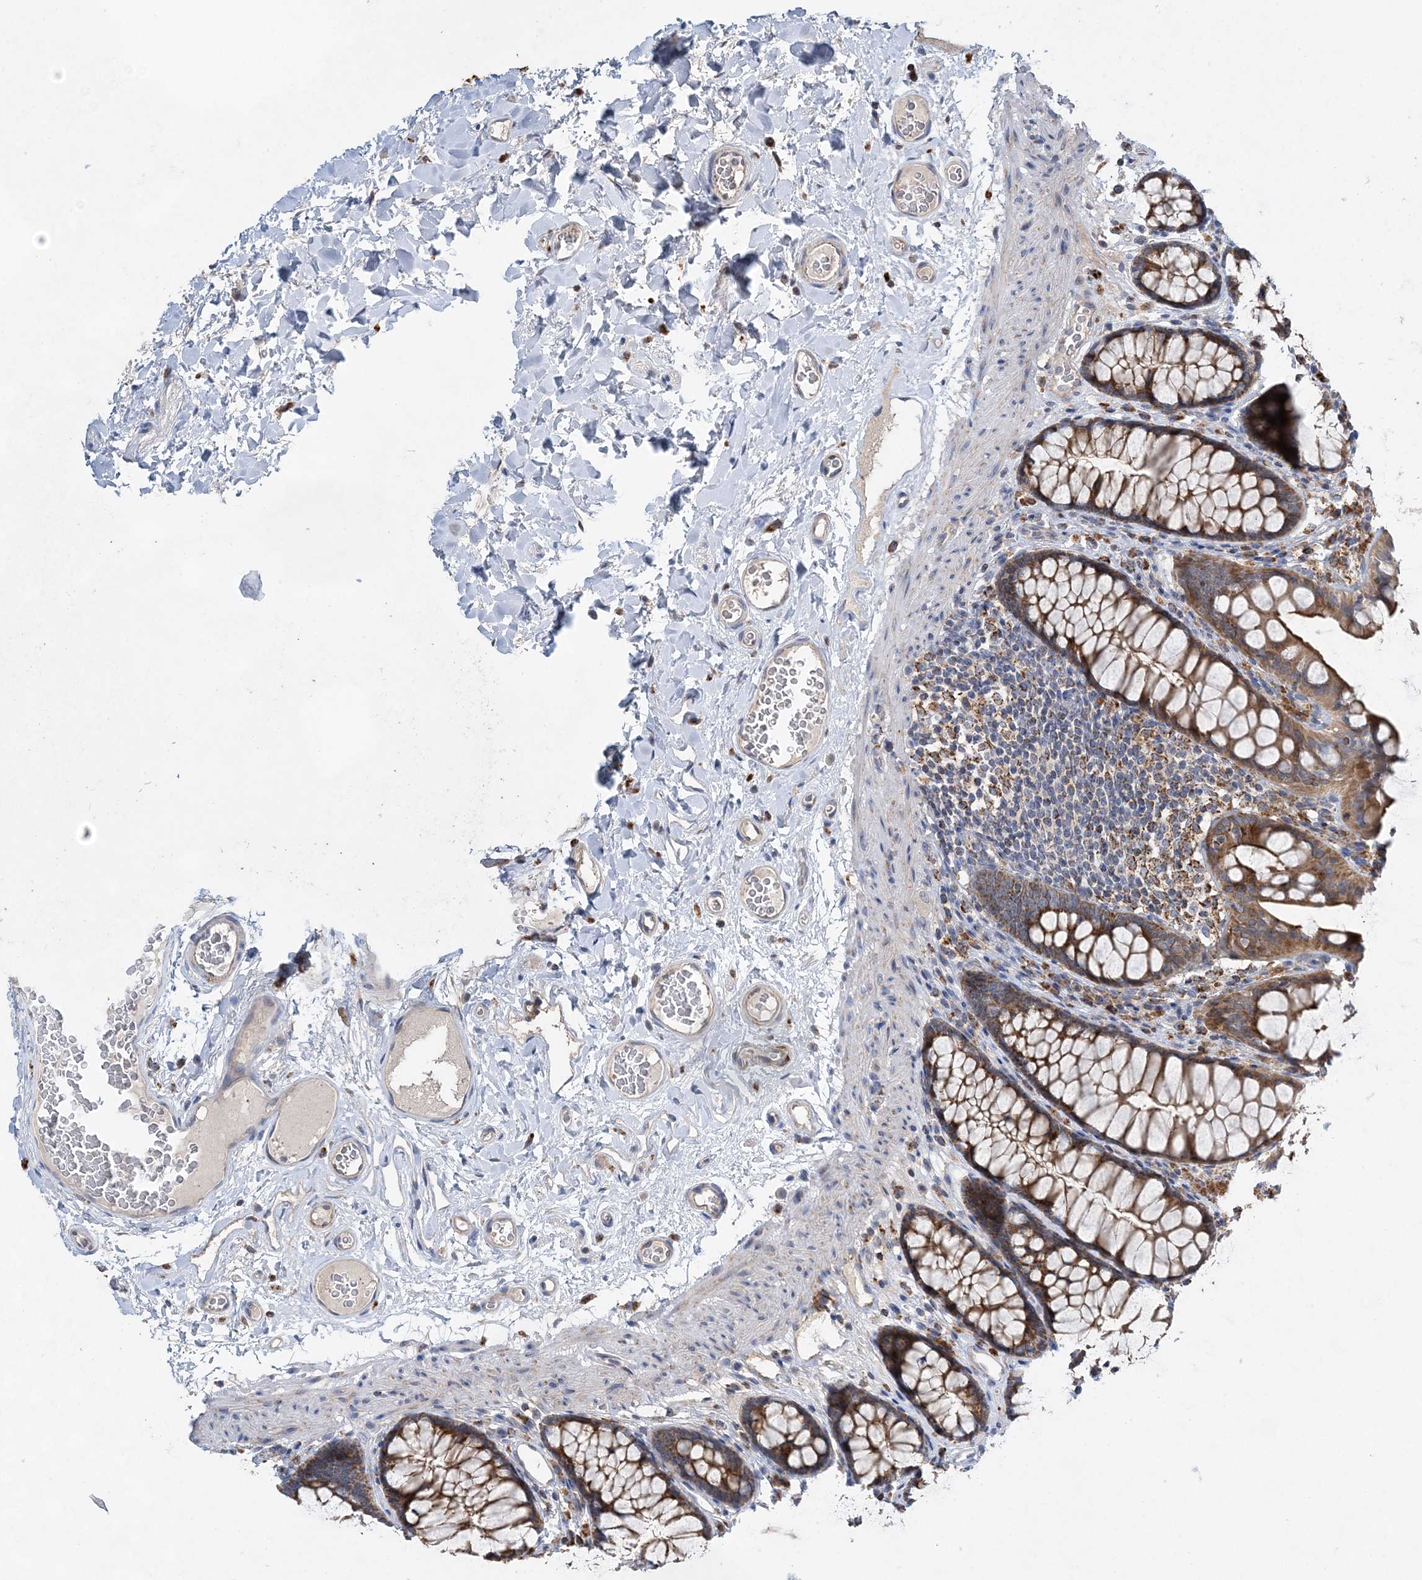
{"staining": {"intensity": "weak", "quantity": ">75%", "location": "cytoplasmic/membranous"}, "tissue": "colon", "cell_type": "Endothelial cells", "image_type": "normal", "snomed": [{"axis": "morphology", "description": "Normal tissue, NOS"}, {"axis": "topography", "description": "Colon"}], "caption": "Immunohistochemical staining of benign colon demonstrates low levels of weak cytoplasmic/membranous positivity in approximately >75% of endothelial cells.", "gene": "TRAPPC13", "patient": {"sex": "female", "age": 55}}